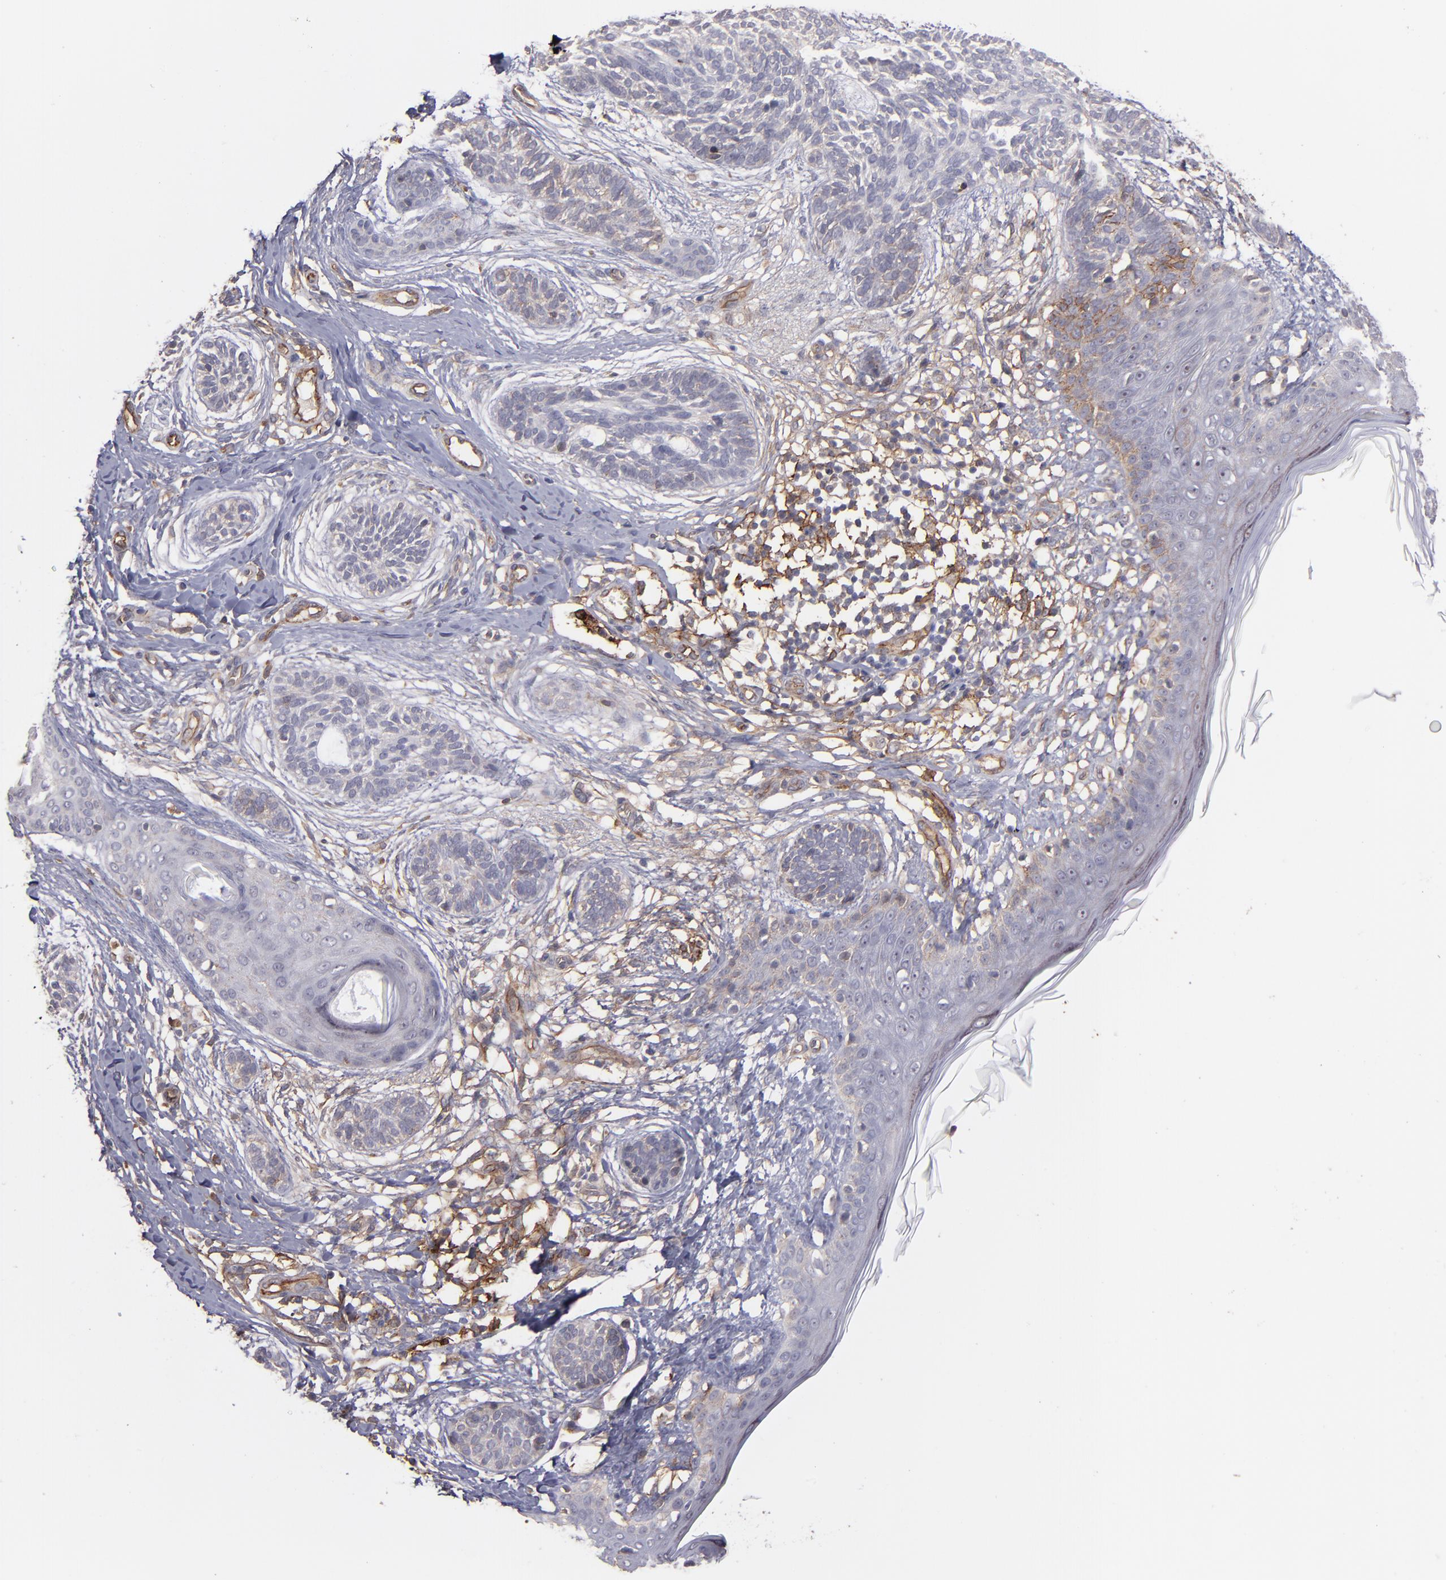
{"staining": {"intensity": "negative", "quantity": "none", "location": "none"}, "tissue": "skin cancer", "cell_type": "Tumor cells", "image_type": "cancer", "snomed": [{"axis": "morphology", "description": "Normal tissue, NOS"}, {"axis": "morphology", "description": "Basal cell carcinoma"}, {"axis": "topography", "description": "Skin"}], "caption": "Immunohistochemical staining of basal cell carcinoma (skin) exhibits no significant staining in tumor cells.", "gene": "ICAM1", "patient": {"sex": "male", "age": 63}}